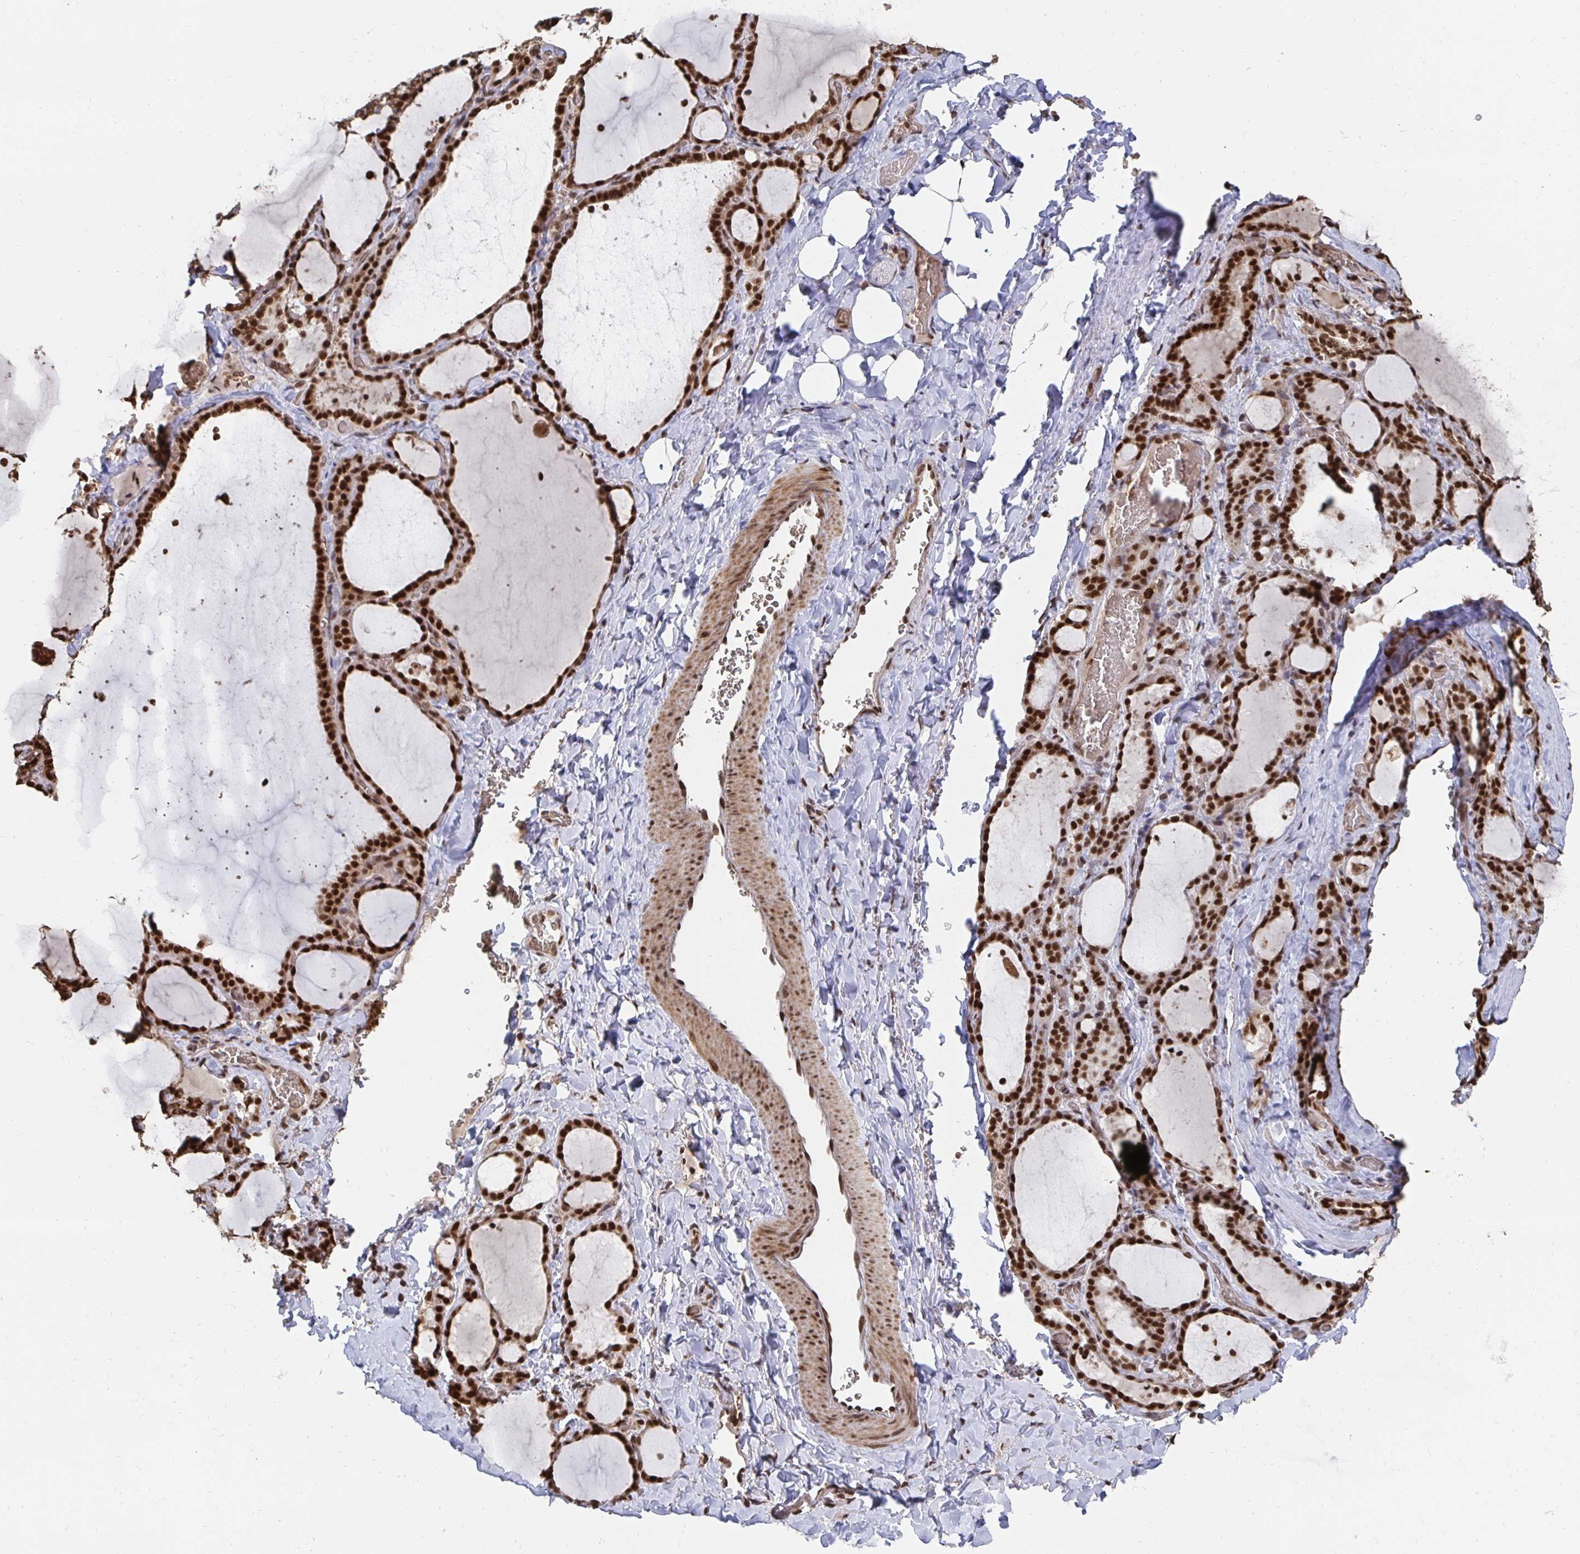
{"staining": {"intensity": "strong", "quantity": ">75%", "location": "nuclear"}, "tissue": "thyroid gland", "cell_type": "Glandular cells", "image_type": "normal", "snomed": [{"axis": "morphology", "description": "Normal tissue, NOS"}, {"axis": "topography", "description": "Thyroid gland"}], "caption": "Glandular cells show strong nuclear positivity in approximately >75% of cells in benign thyroid gland. Using DAB (3,3'-diaminobenzidine) (brown) and hematoxylin (blue) stains, captured at high magnification using brightfield microscopy.", "gene": "GTF3C6", "patient": {"sex": "female", "age": 22}}